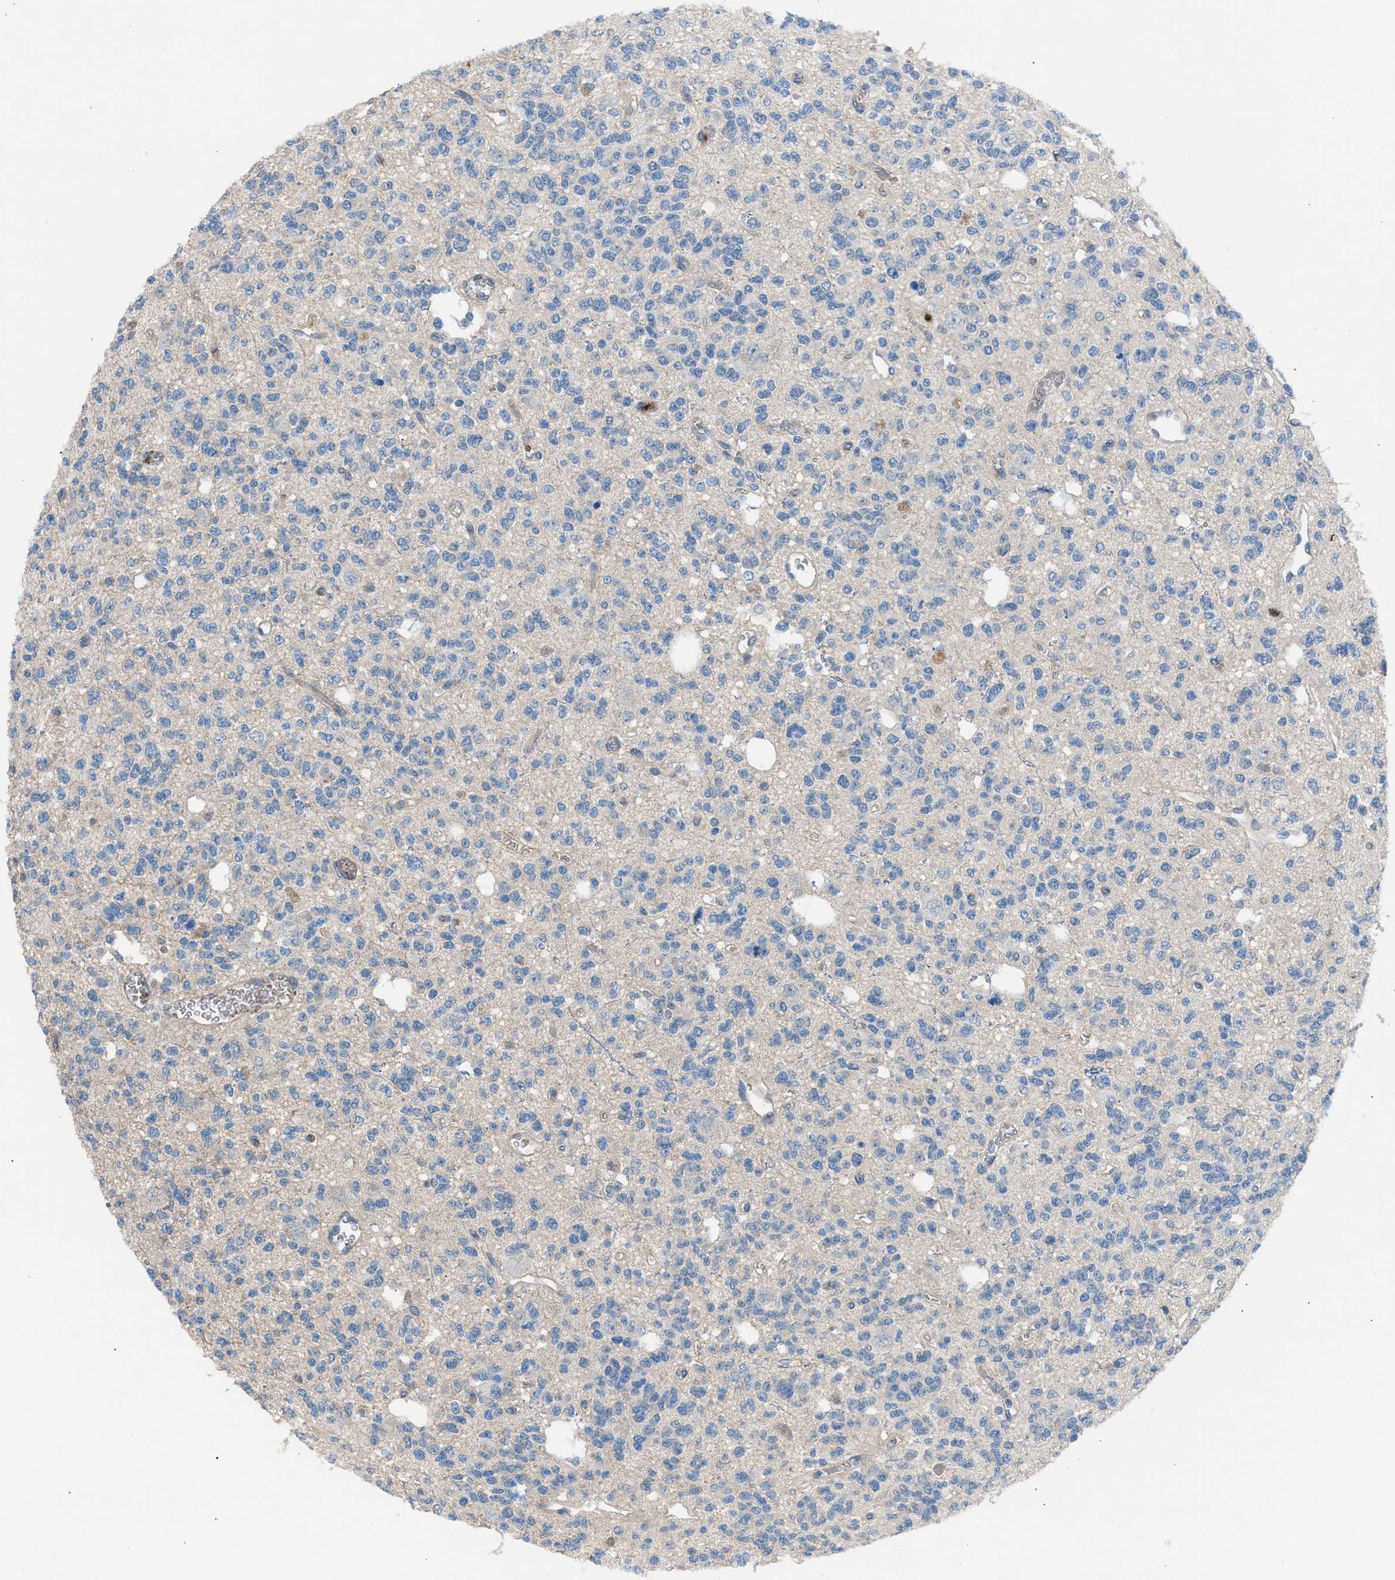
{"staining": {"intensity": "negative", "quantity": "none", "location": "none"}, "tissue": "glioma", "cell_type": "Tumor cells", "image_type": "cancer", "snomed": [{"axis": "morphology", "description": "Glioma, malignant, Low grade"}, {"axis": "topography", "description": "Brain"}], "caption": "A photomicrograph of human glioma is negative for staining in tumor cells.", "gene": "CFAP77", "patient": {"sex": "male", "age": 38}}